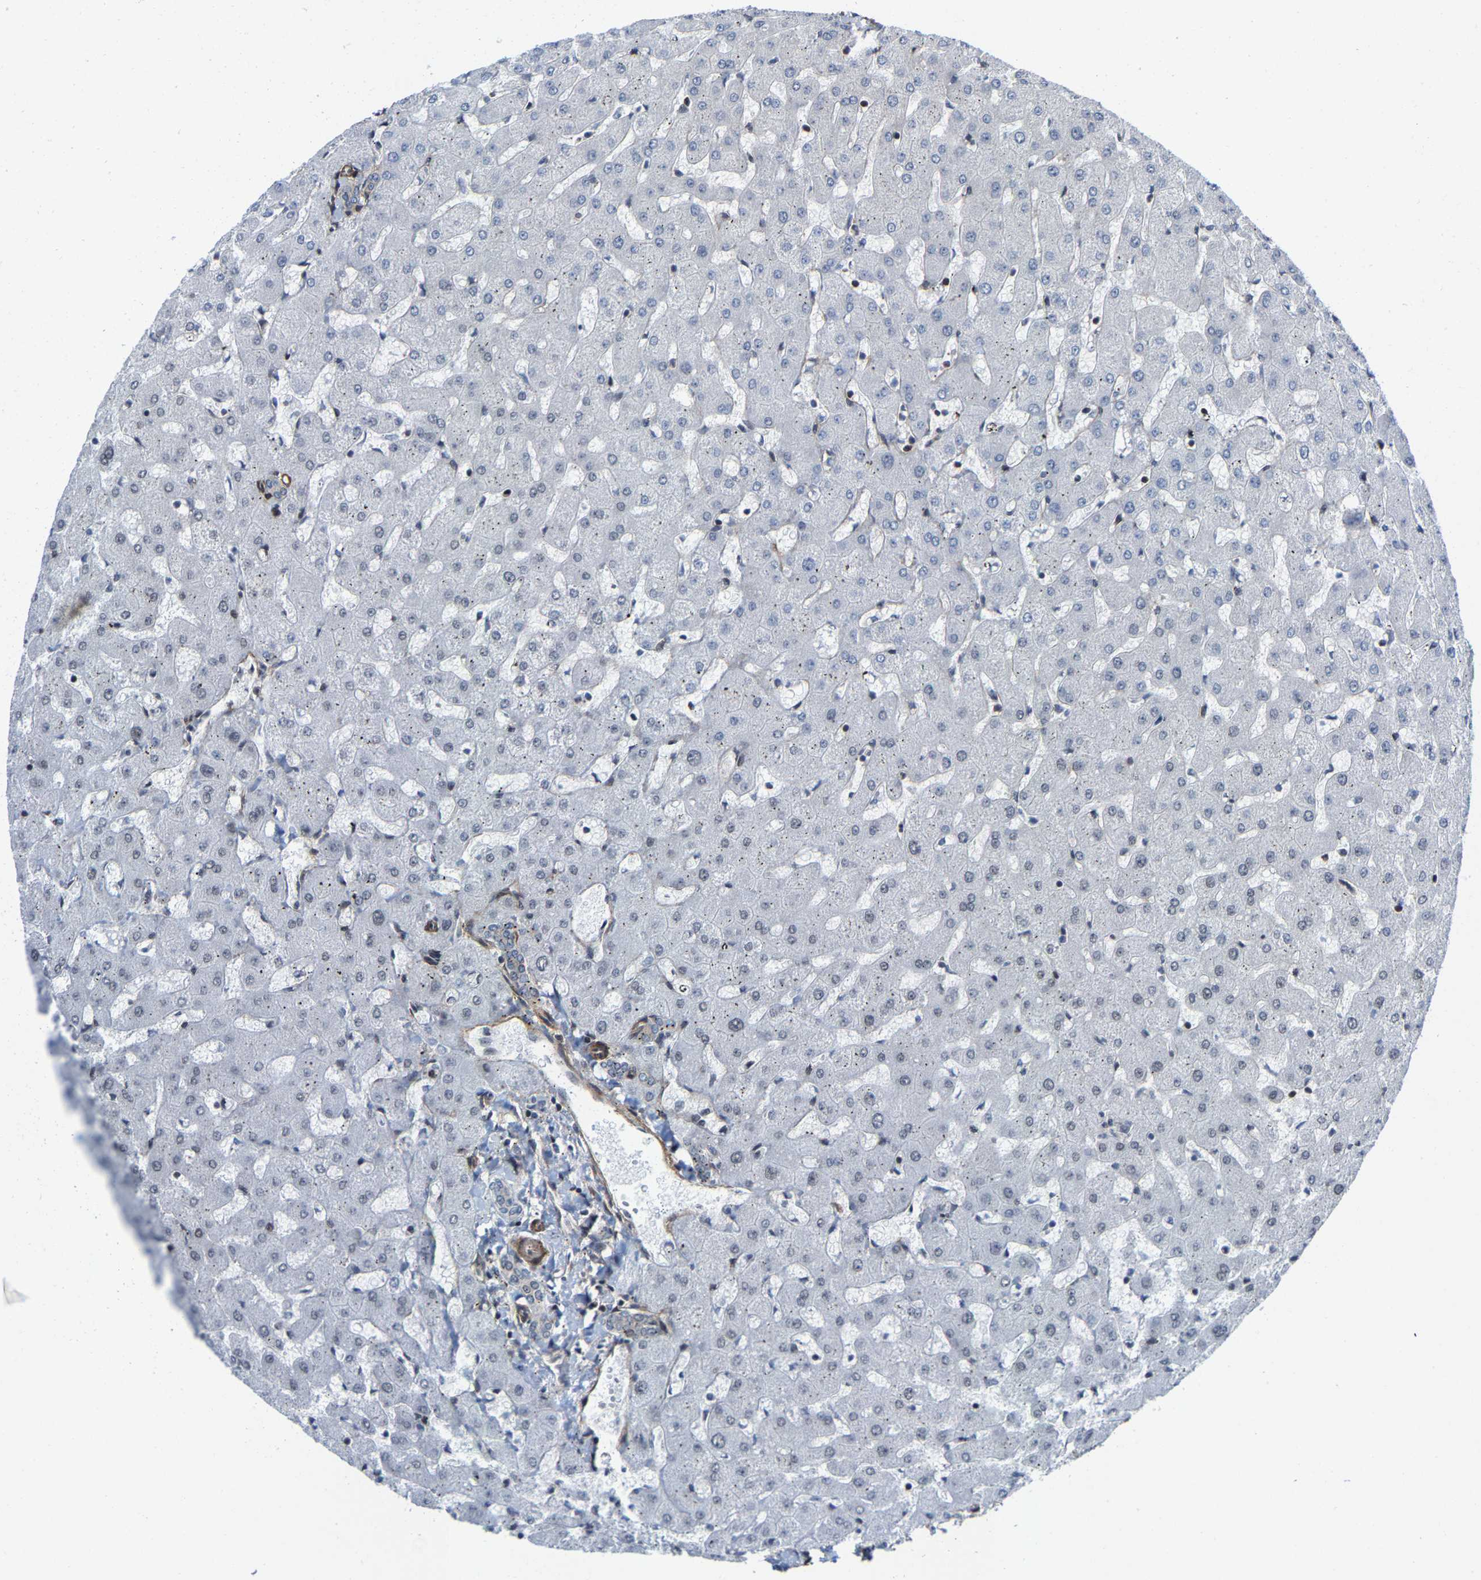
{"staining": {"intensity": "negative", "quantity": "none", "location": "none"}, "tissue": "liver", "cell_type": "Cholangiocytes", "image_type": "normal", "snomed": [{"axis": "morphology", "description": "Normal tissue, NOS"}, {"axis": "topography", "description": "Liver"}], "caption": "The photomicrograph demonstrates no staining of cholangiocytes in normal liver.", "gene": "TGFB1I1", "patient": {"sex": "female", "age": 63}}